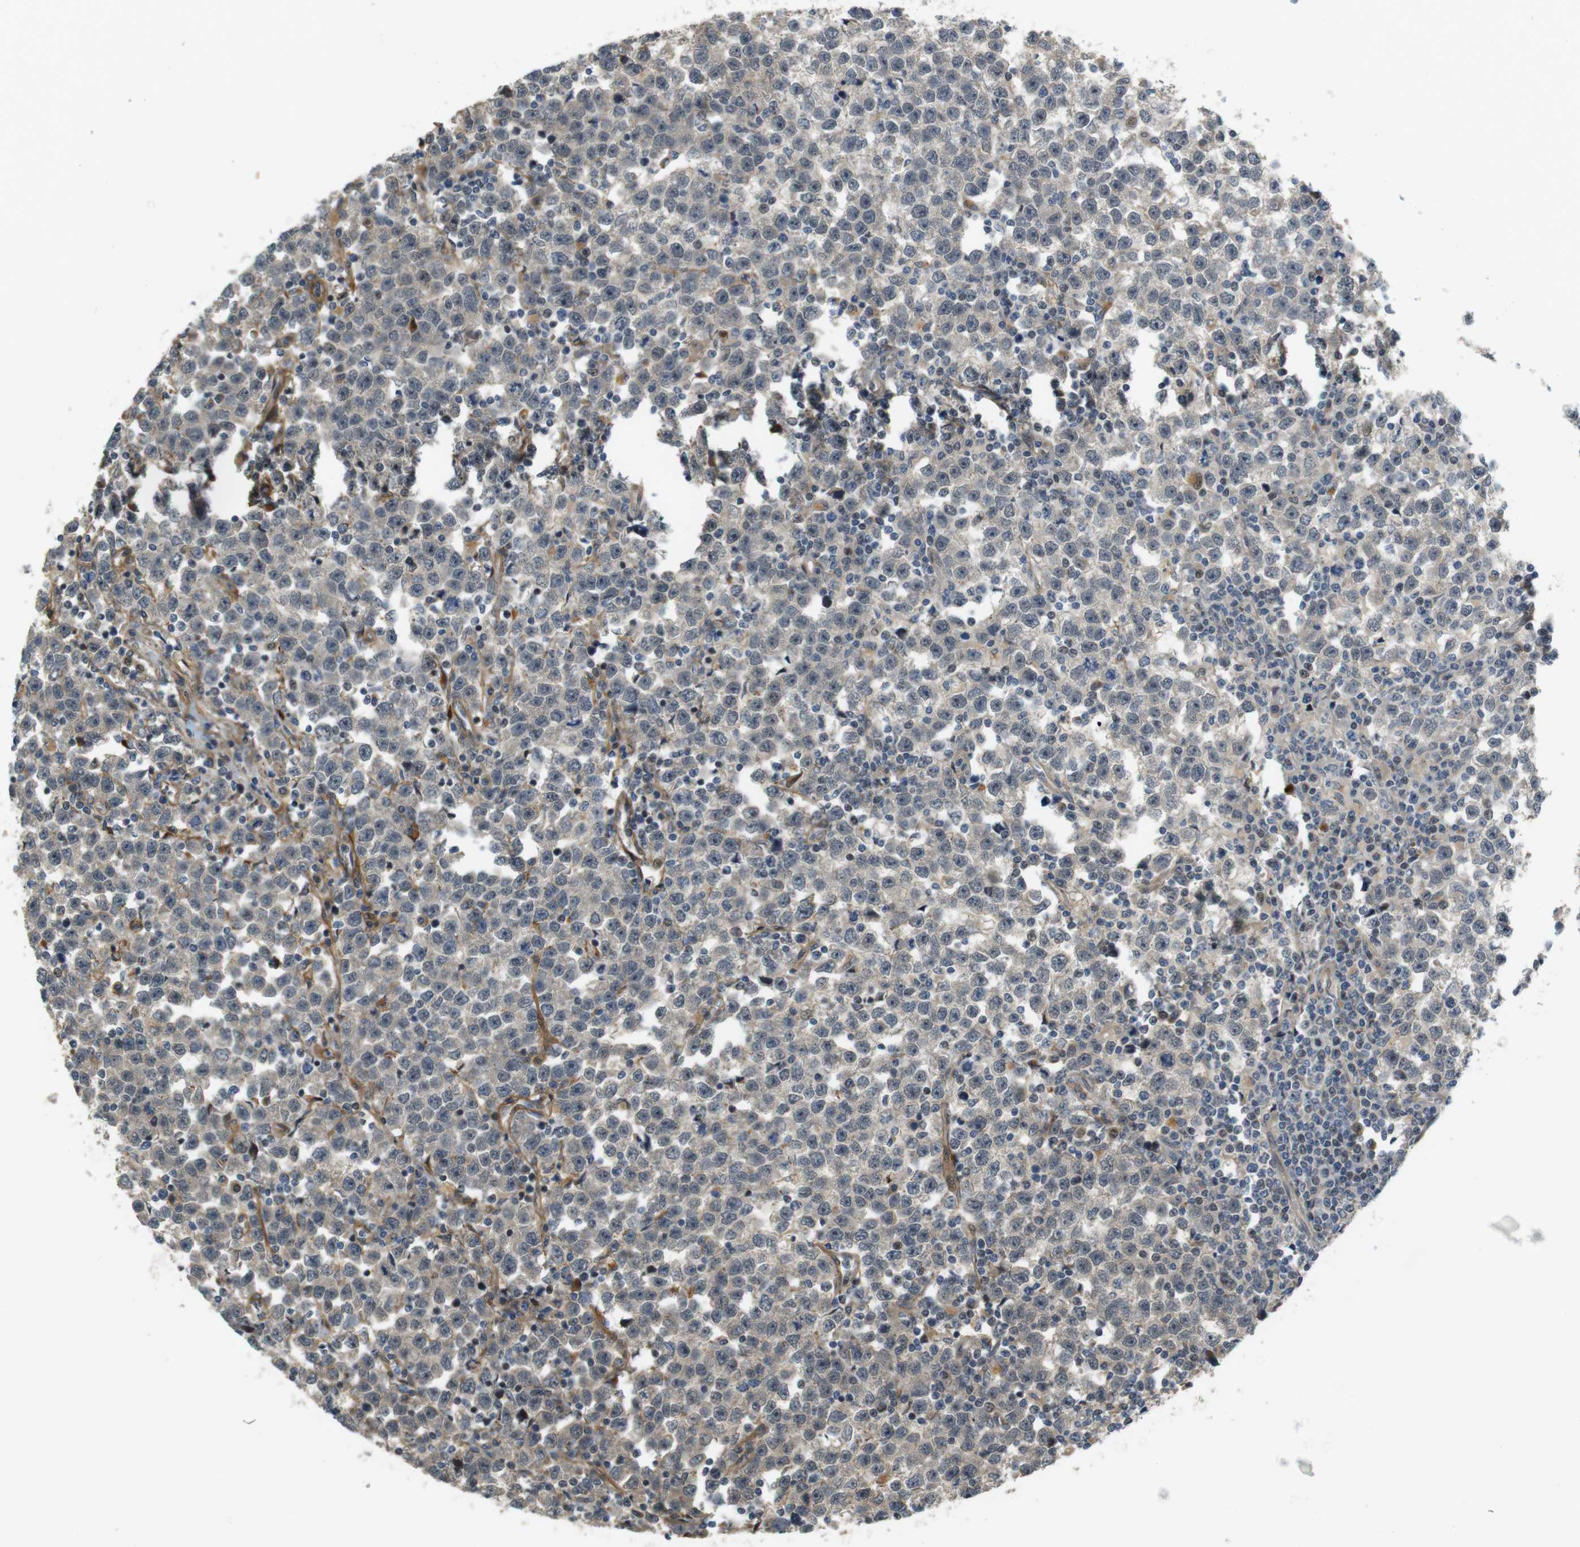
{"staining": {"intensity": "weak", "quantity": "<25%", "location": "cytoplasmic/membranous"}, "tissue": "testis cancer", "cell_type": "Tumor cells", "image_type": "cancer", "snomed": [{"axis": "morphology", "description": "Seminoma, NOS"}, {"axis": "topography", "description": "Testis"}], "caption": "Immunohistochemistry (IHC) of human testis cancer demonstrates no positivity in tumor cells. (Stains: DAB immunohistochemistry (IHC) with hematoxylin counter stain, Microscopy: brightfield microscopy at high magnification).", "gene": "TSPAN9", "patient": {"sex": "male", "age": 43}}